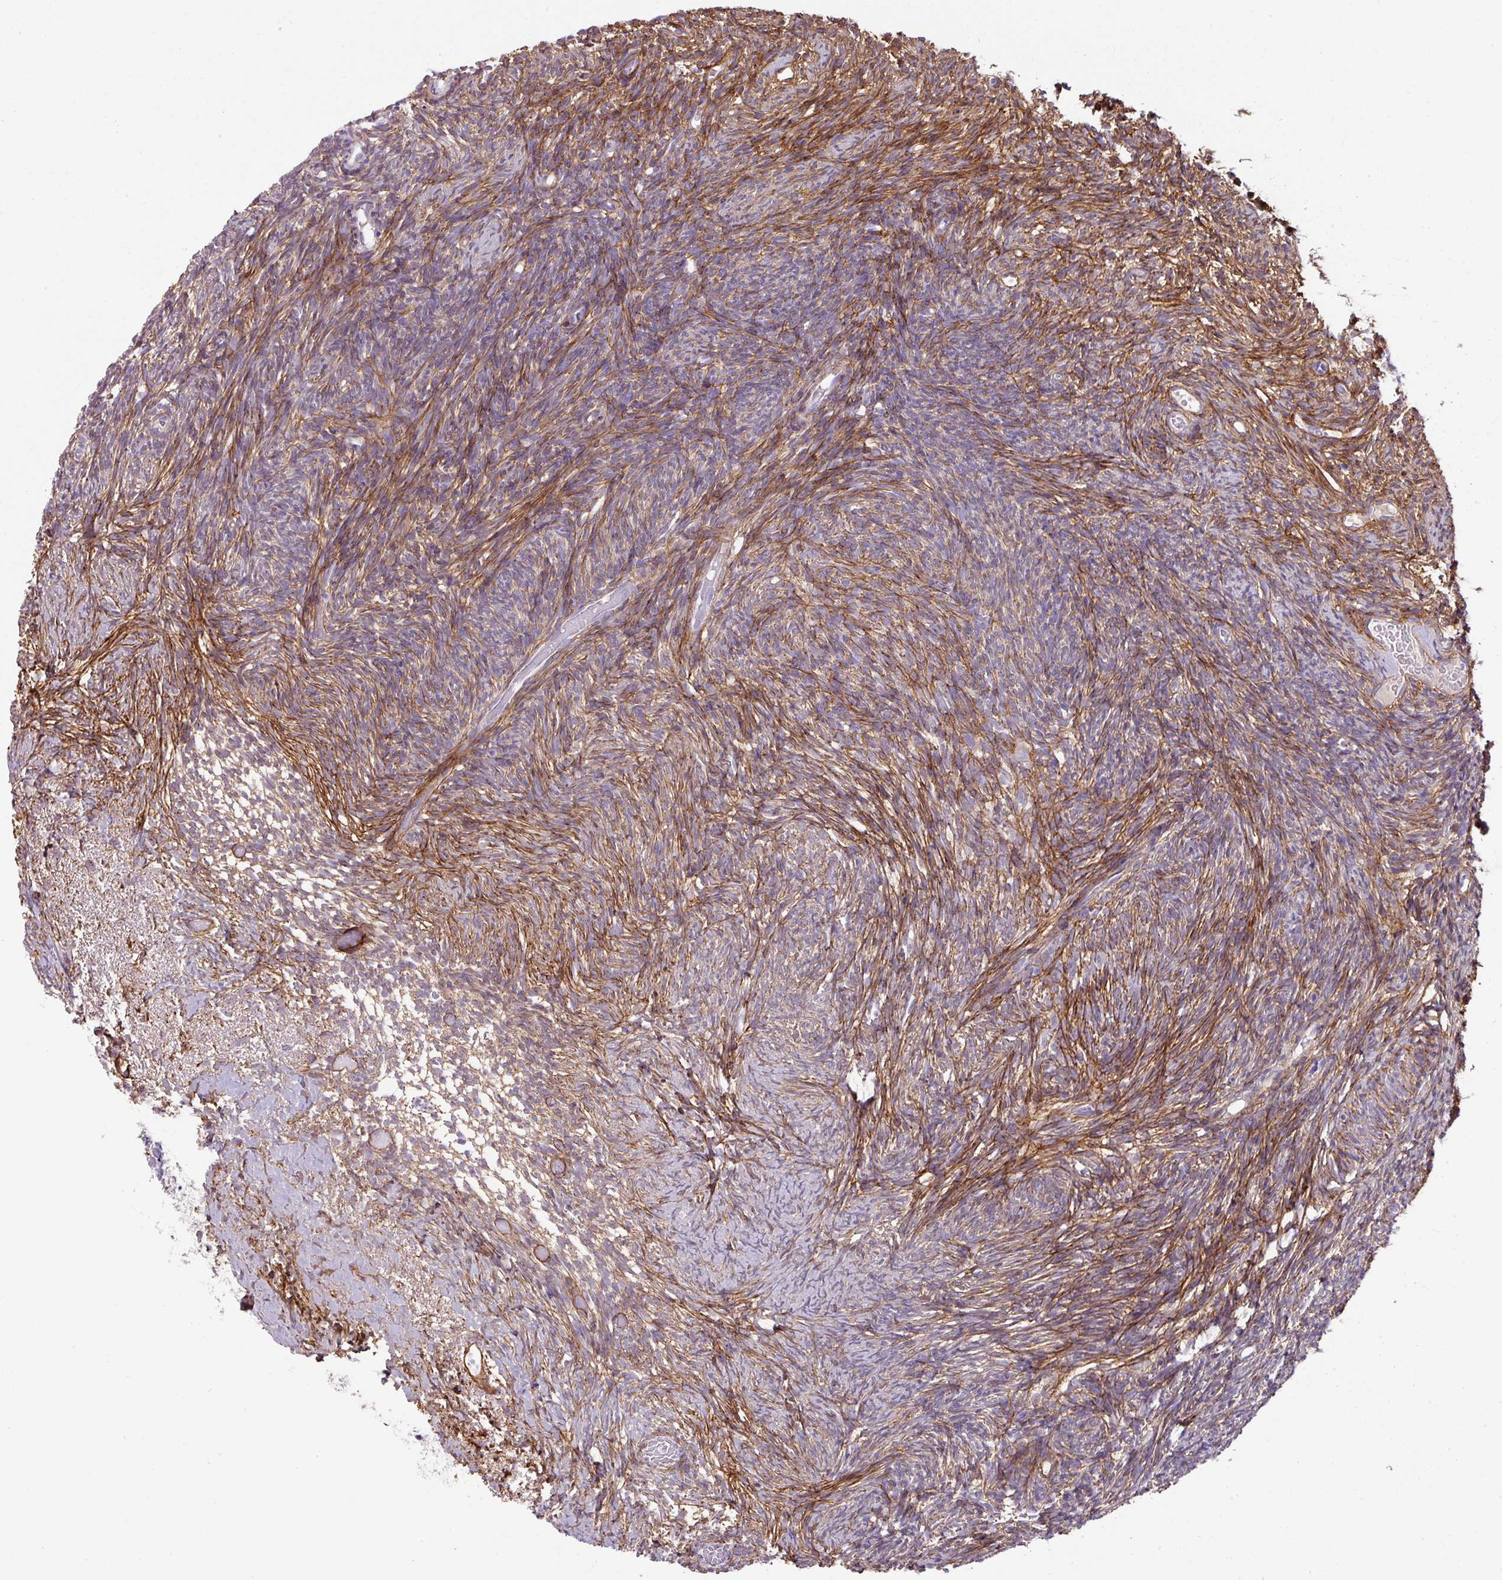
{"staining": {"intensity": "moderate", "quantity": ">75%", "location": "cytoplasmic/membranous"}, "tissue": "ovary", "cell_type": "Ovarian stroma cells", "image_type": "normal", "snomed": [{"axis": "morphology", "description": "Normal tissue, NOS"}, {"axis": "topography", "description": "Ovary"}], "caption": "Moderate cytoplasmic/membranous staining for a protein is identified in about >75% of ovarian stroma cells of unremarkable ovary using IHC.", "gene": "PARD6G", "patient": {"sex": "female", "age": 39}}